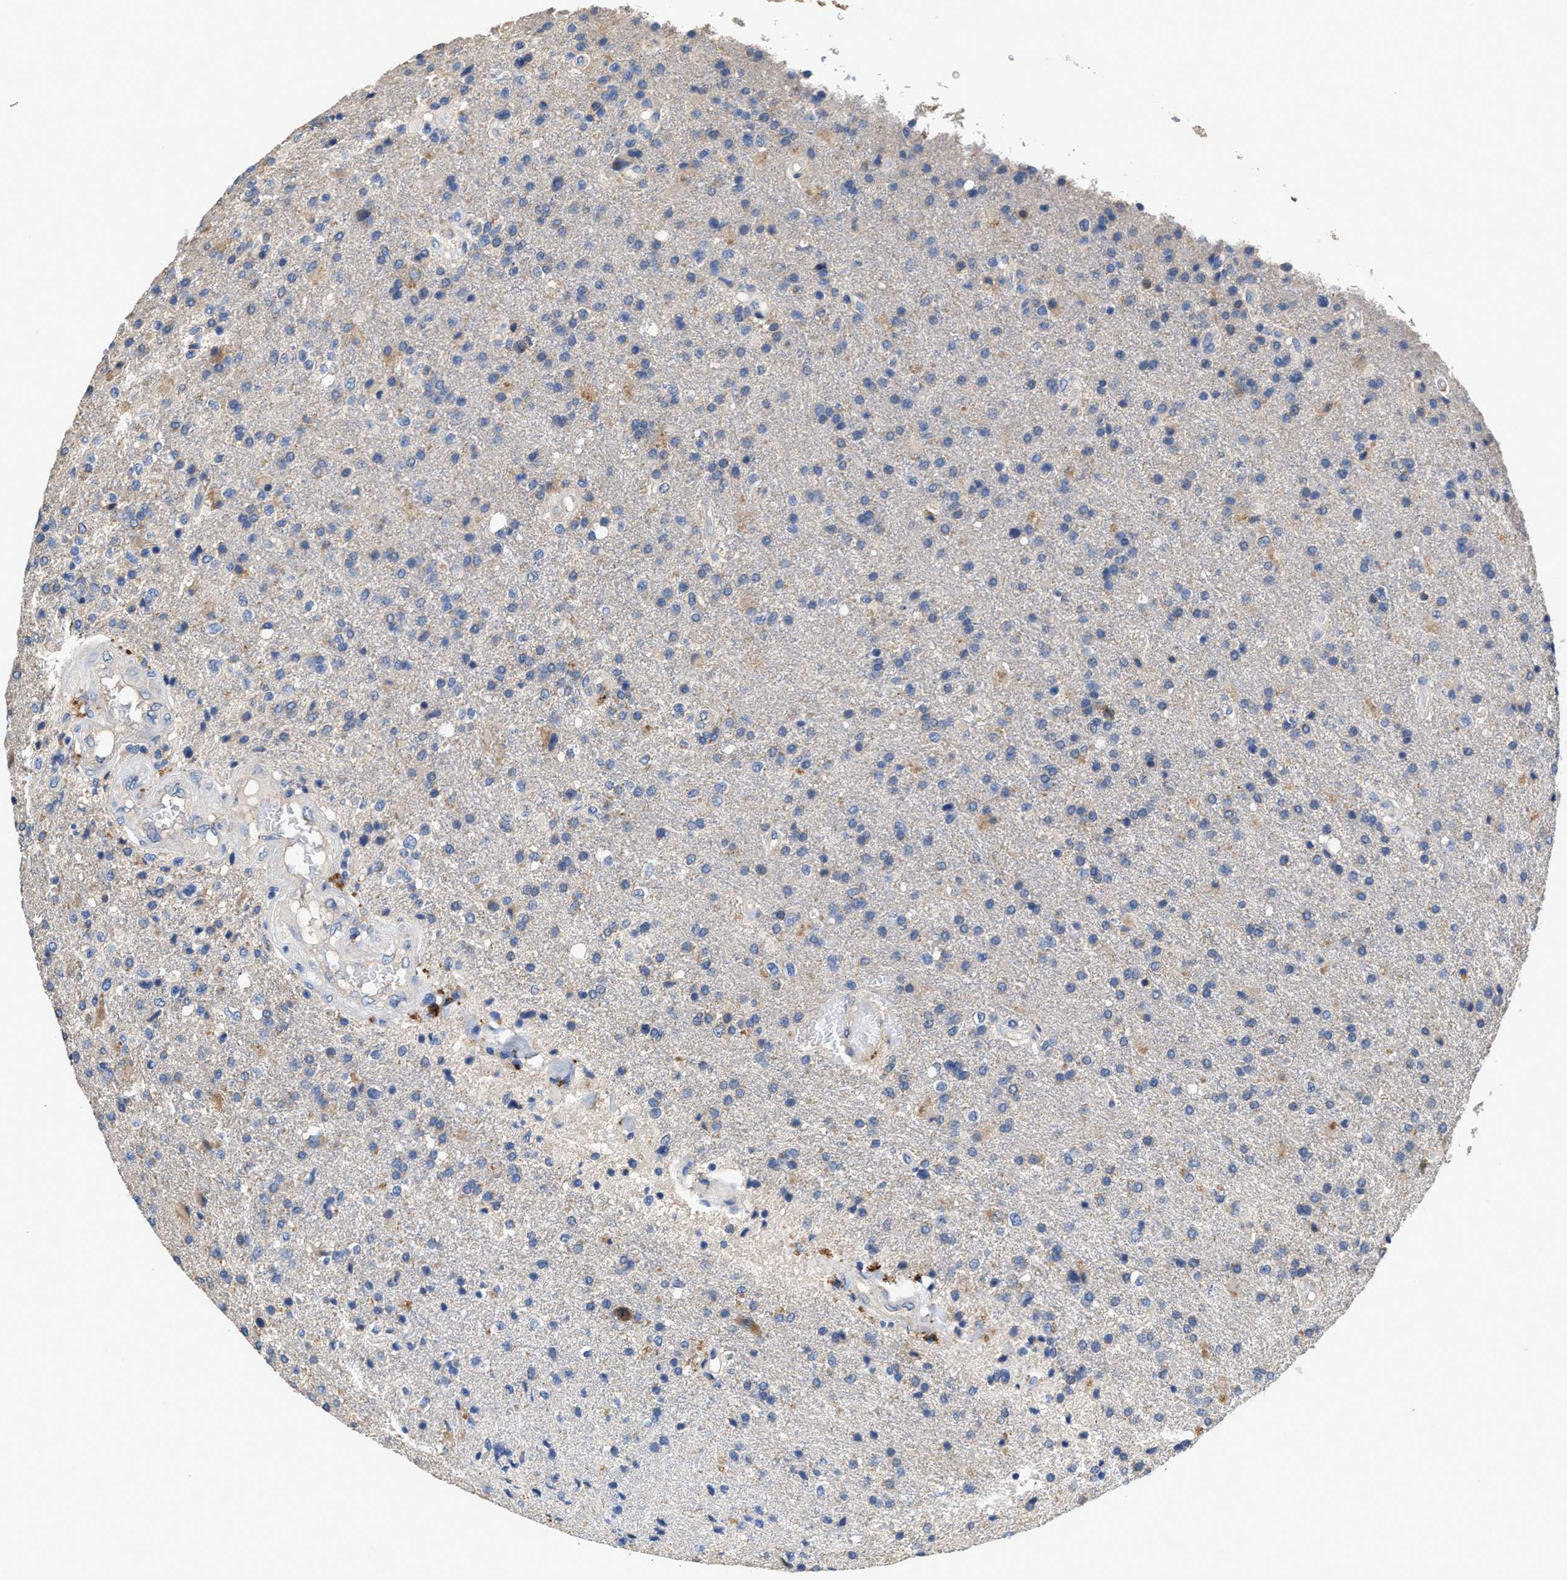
{"staining": {"intensity": "weak", "quantity": "<25%", "location": "cytoplasmic/membranous"}, "tissue": "glioma", "cell_type": "Tumor cells", "image_type": "cancer", "snomed": [{"axis": "morphology", "description": "Glioma, malignant, High grade"}, {"axis": "topography", "description": "Brain"}], "caption": "The micrograph shows no staining of tumor cells in malignant glioma (high-grade).", "gene": "PEG10", "patient": {"sex": "male", "age": 72}}